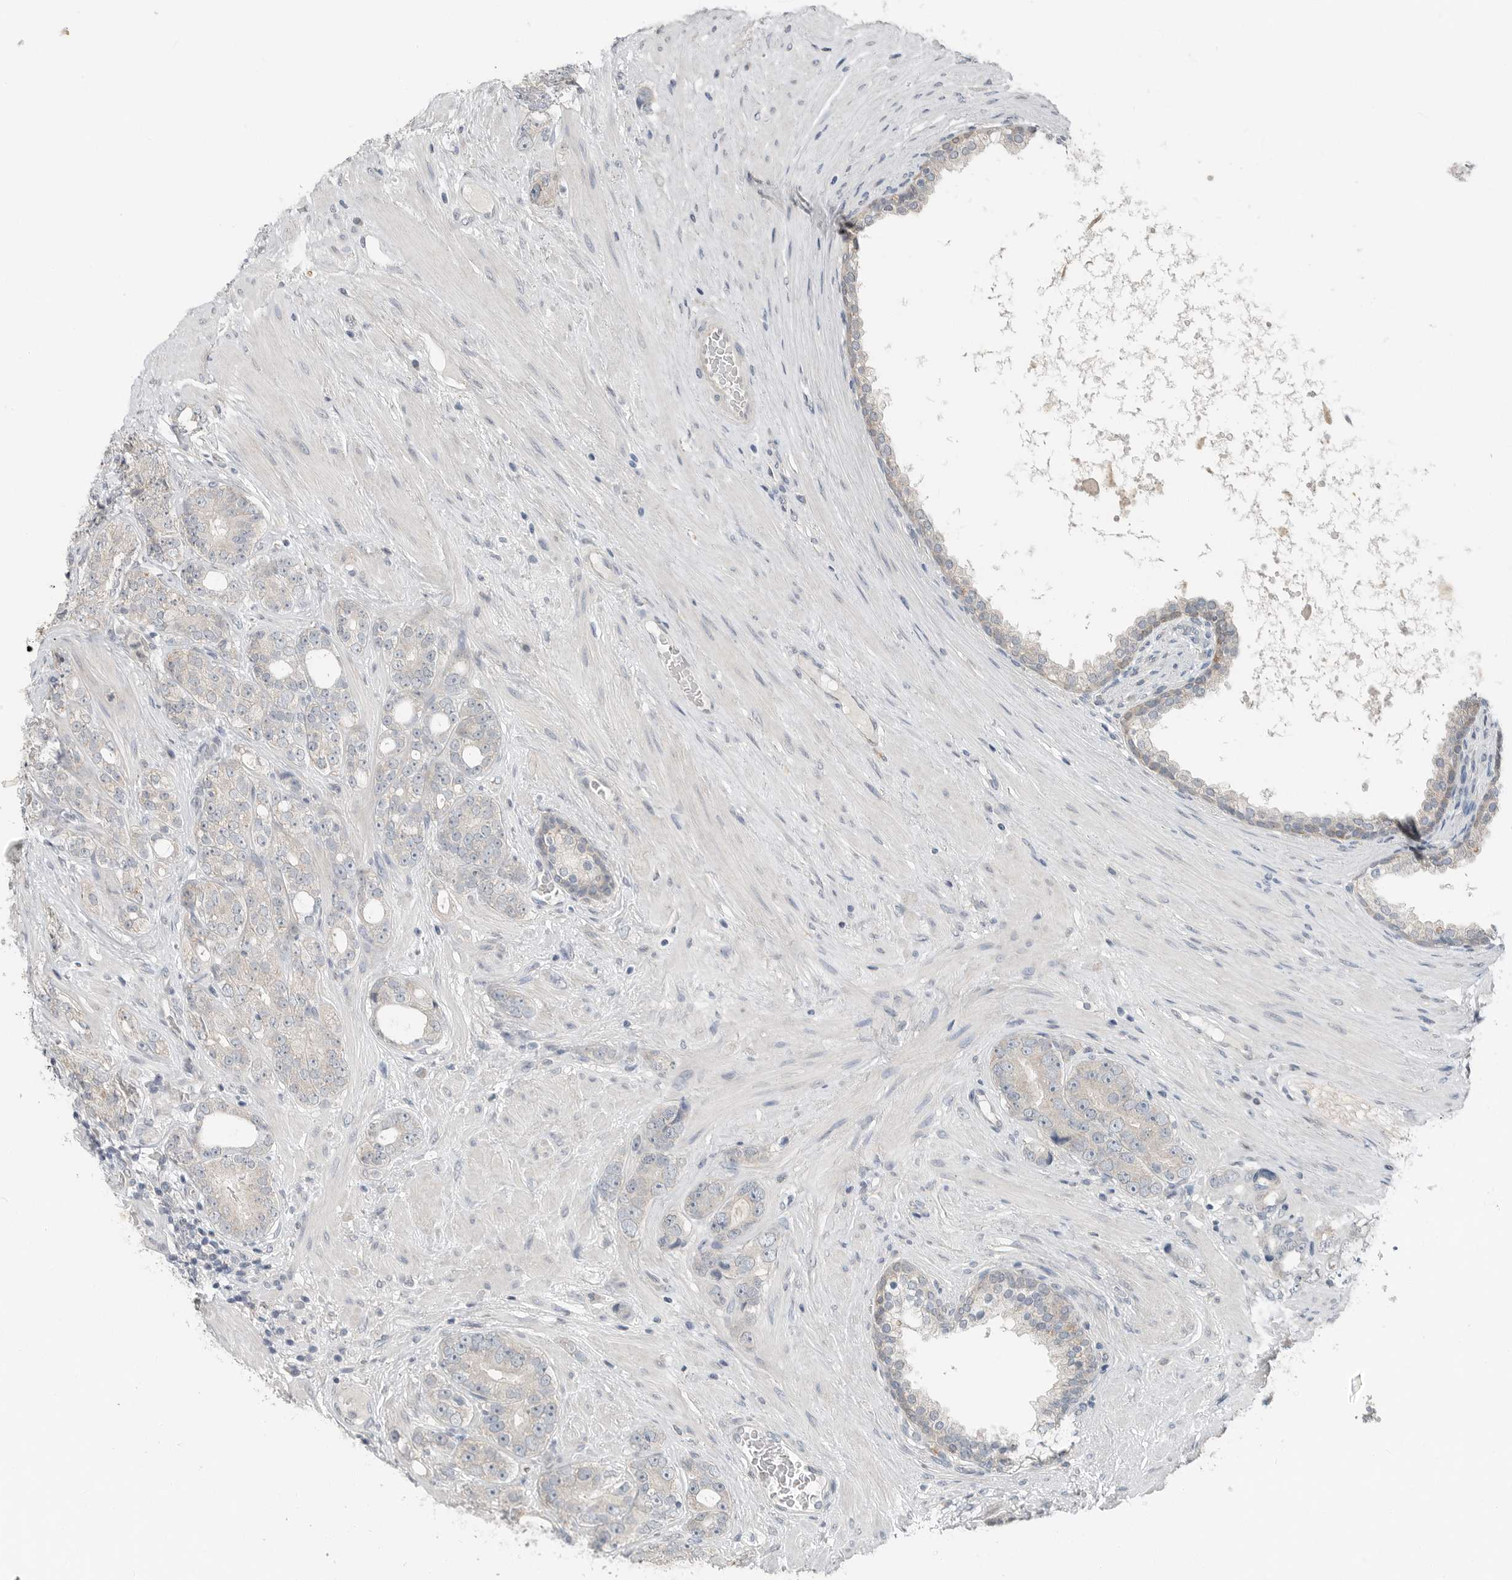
{"staining": {"intensity": "negative", "quantity": "none", "location": "none"}, "tissue": "prostate cancer", "cell_type": "Tumor cells", "image_type": "cancer", "snomed": [{"axis": "morphology", "description": "Adenocarcinoma, High grade"}, {"axis": "topography", "description": "Prostate"}], "caption": "Immunohistochemical staining of human adenocarcinoma (high-grade) (prostate) exhibits no significant positivity in tumor cells.", "gene": "FCRLB", "patient": {"sex": "male", "age": 56}}